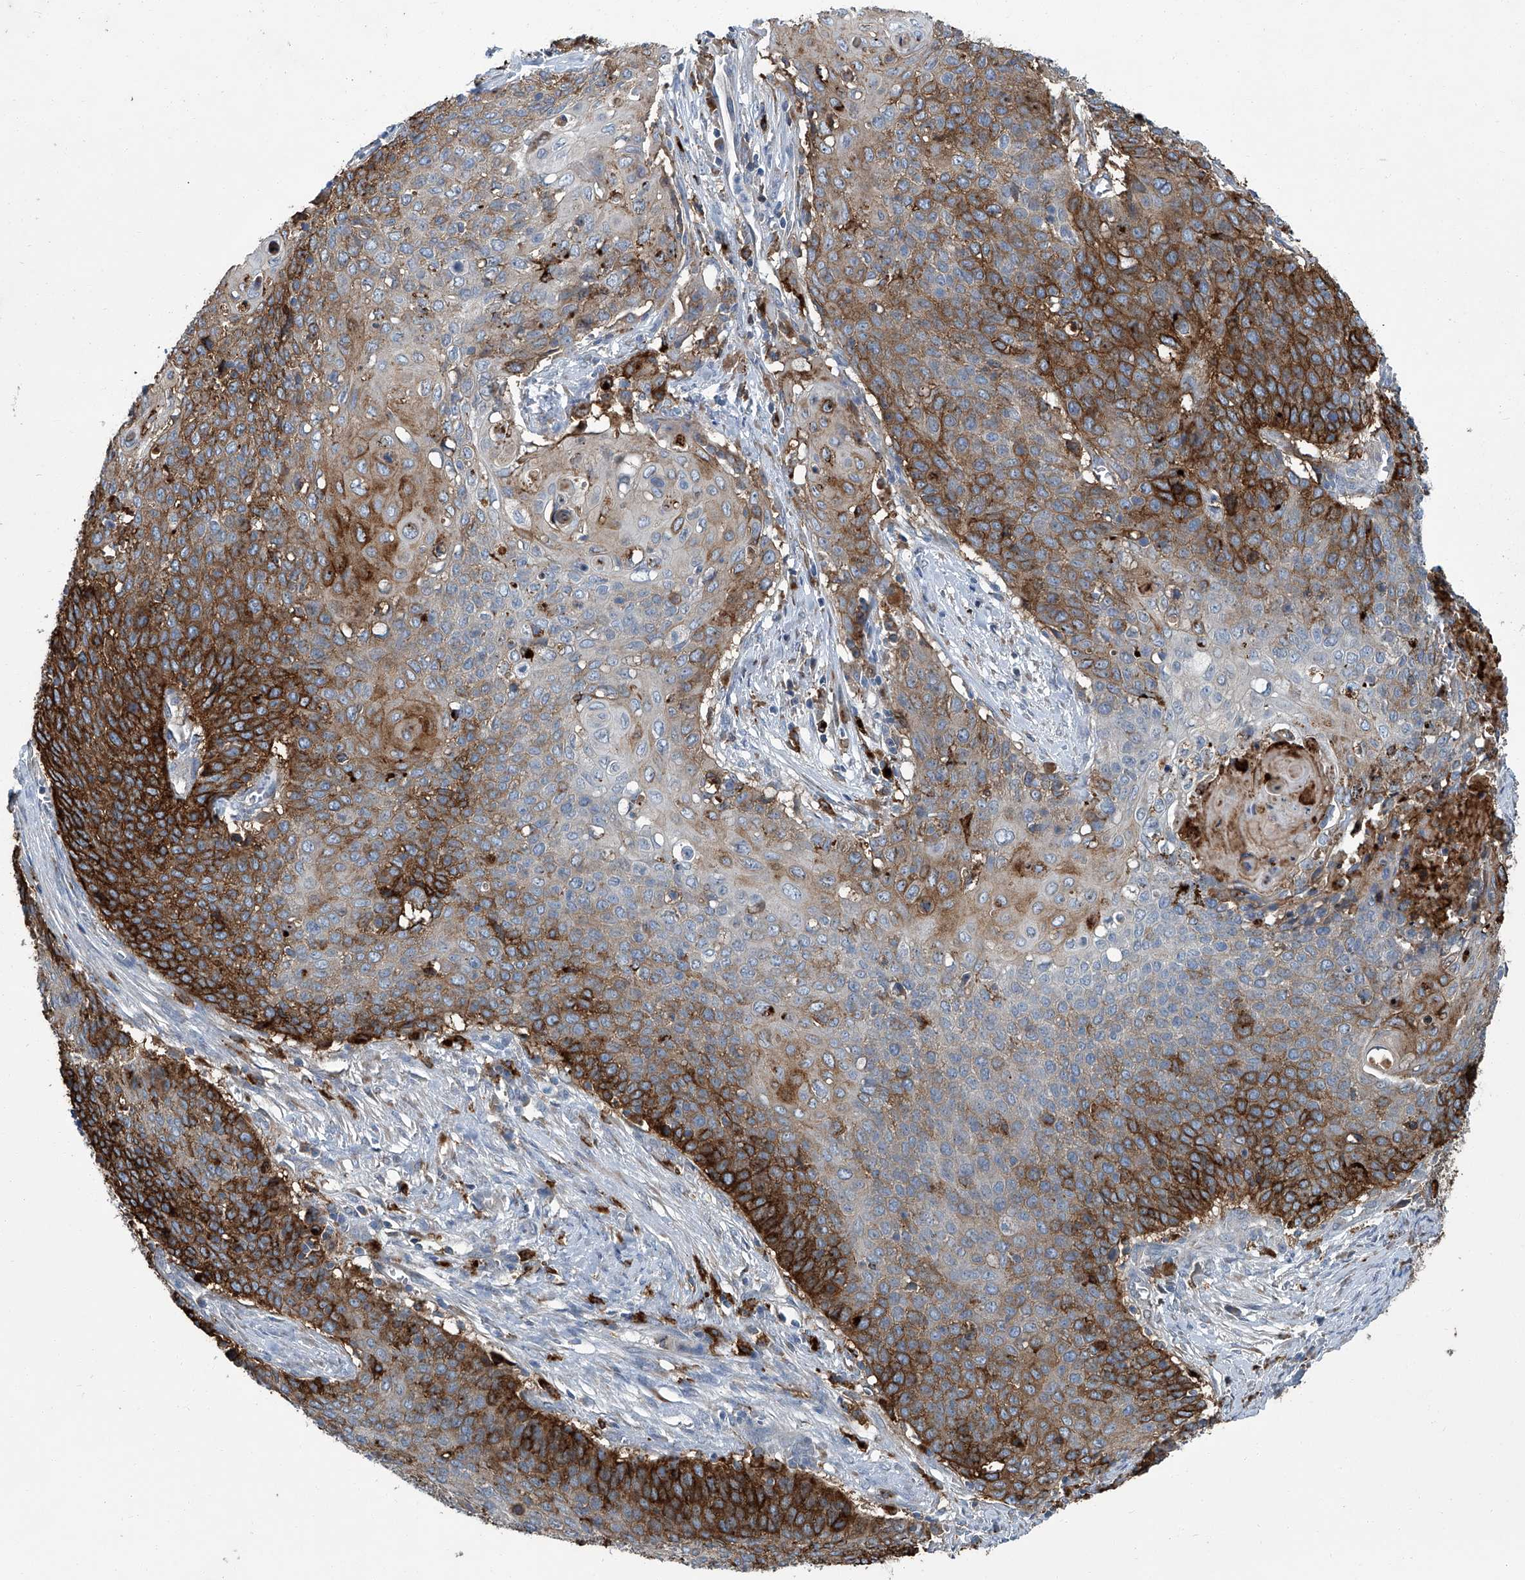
{"staining": {"intensity": "strong", "quantity": "25%-75%", "location": "cytoplasmic/membranous"}, "tissue": "cervical cancer", "cell_type": "Tumor cells", "image_type": "cancer", "snomed": [{"axis": "morphology", "description": "Squamous cell carcinoma, NOS"}, {"axis": "topography", "description": "Cervix"}], "caption": "Squamous cell carcinoma (cervical) stained with a brown dye displays strong cytoplasmic/membranous positive expression in about 25%-75% of tumor cells.", "gene": "FAM167A", "patient": {"sex": "female", "age": 39}}